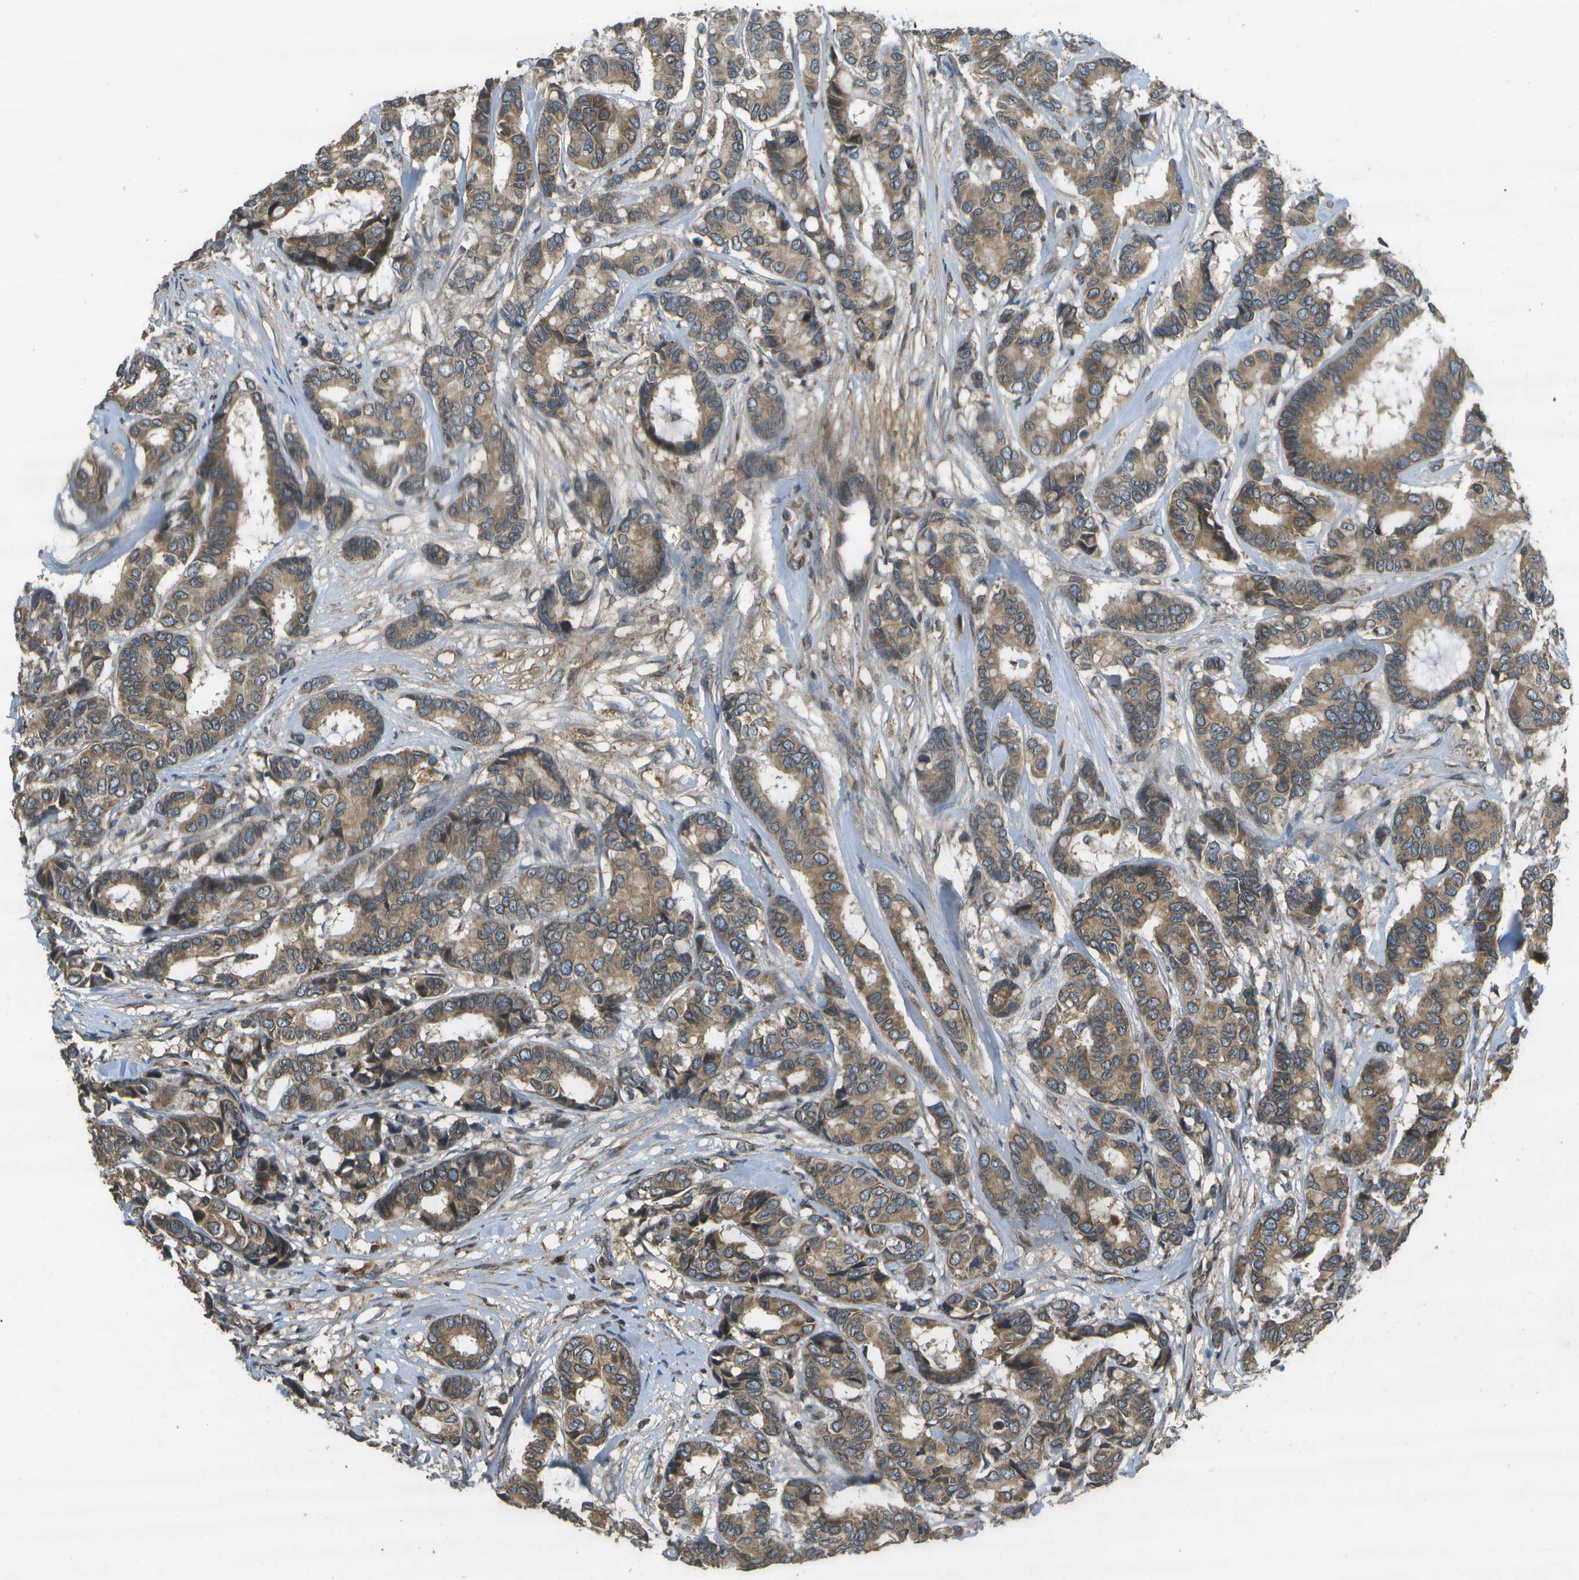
{"staining": {"intensity": "moderate", "quantity": ">75%", "location": "cytoplasmic/membranous"}, "tissue": "breast cancer", "cell_type": "Tumor cells", "image_type": "cancer", "snomed": [{"axis": "morphology", "description": "Duct carcinoma"}, {"axis": "topography", "description": "Breast"}], "caption": "IHC image of human intraductal carcinoma (breast) stained for a protein (brown), which reveals medium levels of moderate cytoplasmic/membranous expression in approximately >75% of tumor cells.", "gene": "HFE", "patient": {"sex": "female", "age": 87}}